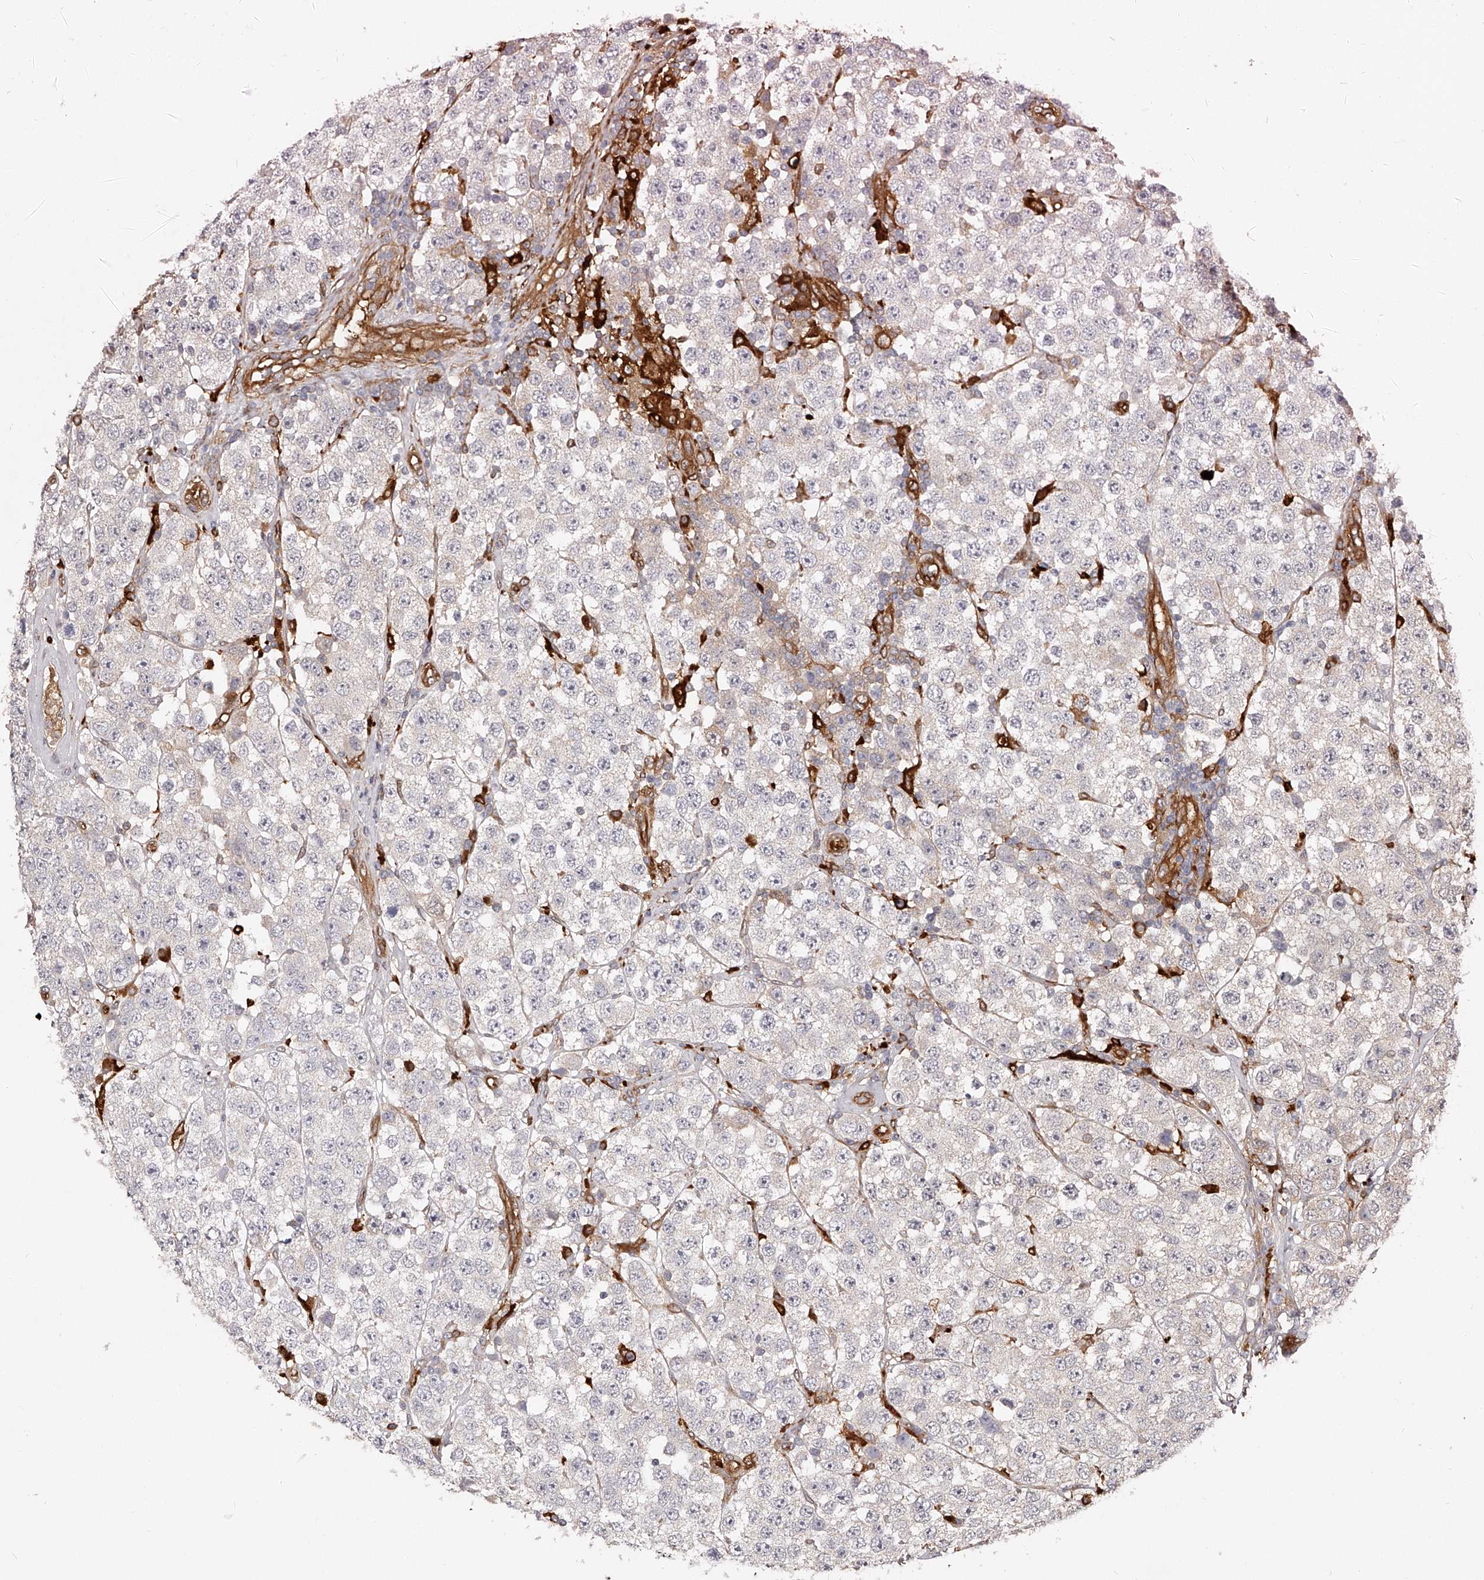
{"staining": {"intensity": "weak", "quantity": "<25%", "location": "cytoplasmic/membranous"}, "tissue": "testis cancer", "cell_type": "Tumor cells", "image_type": "cancer", "snomed": [{"axis": "morphology", "description": "Seminoma, NOS"}, {"axis": "topography", "description": "Testis"}], "caption": "A photomicrograph of seminoma (testis) stained for a protein reveals no brown staining in tumor cells.", "gene": "LAP3", "patient": {"sex": "male", "age": 28}}